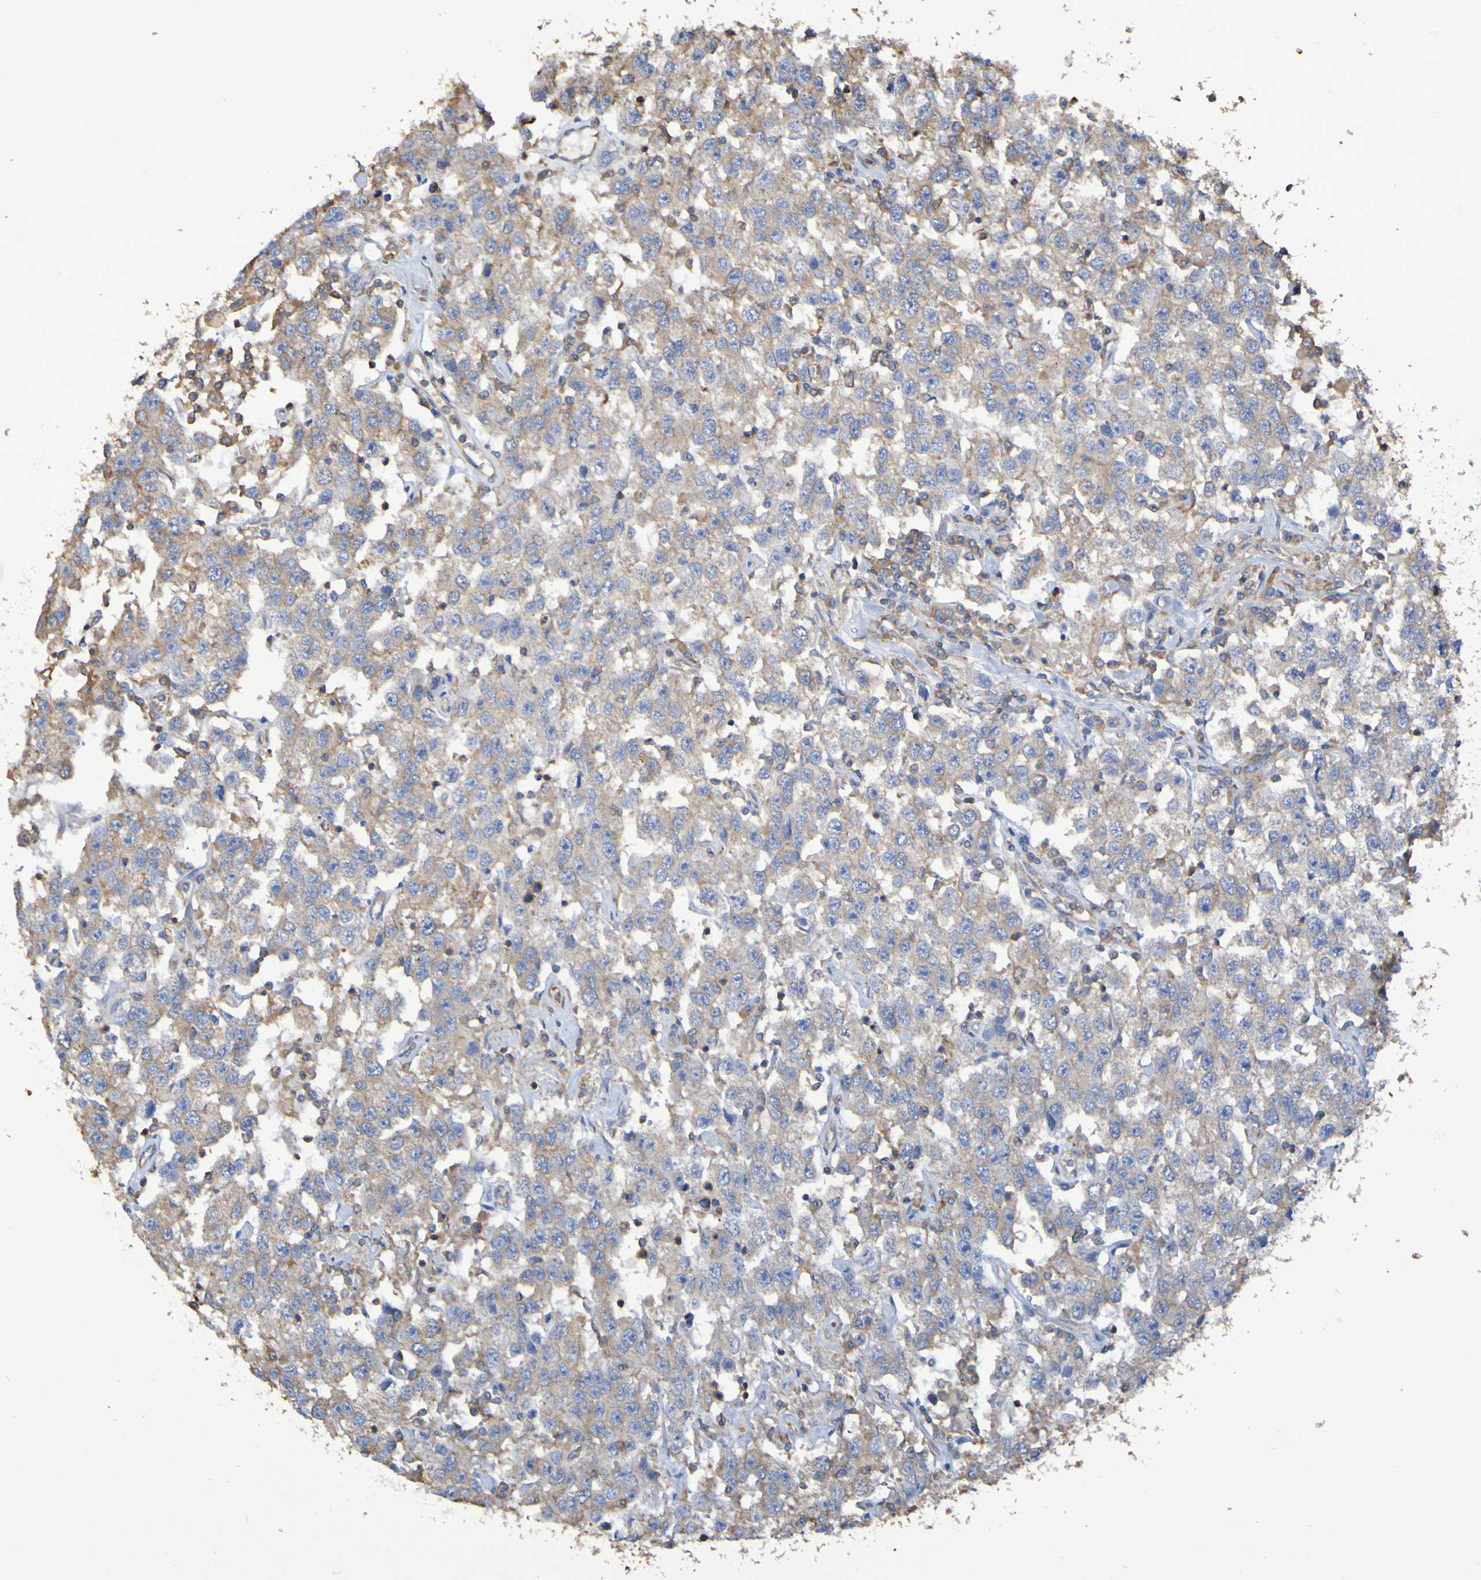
{"staining": {"intensity": "weak", "quantity": "25%-75%", "location": "cytoplasmic/membranous"}, "tissue": "testis cancer", "cell_type": "Tumor cells", "image_type": "cancer", "snomed": [{"axis": "morphology", "description": "Seminoma, NOS"}, {"axis": "topography", "description": "Testis"}], "caption": "High-magnification brightfield microscopy of seminoma (testis) stained with DAB (brown) and counterstained with hematoxylin (blue). tumor cells exhibit weak cytoplasmic/membranous positivity is present in about25%-75% of cells. Ihc stains the protein in brown and the nuclei are stained blue.", "gene": "SYNJ1", "patient": {"sex": "male", "age": 41}}